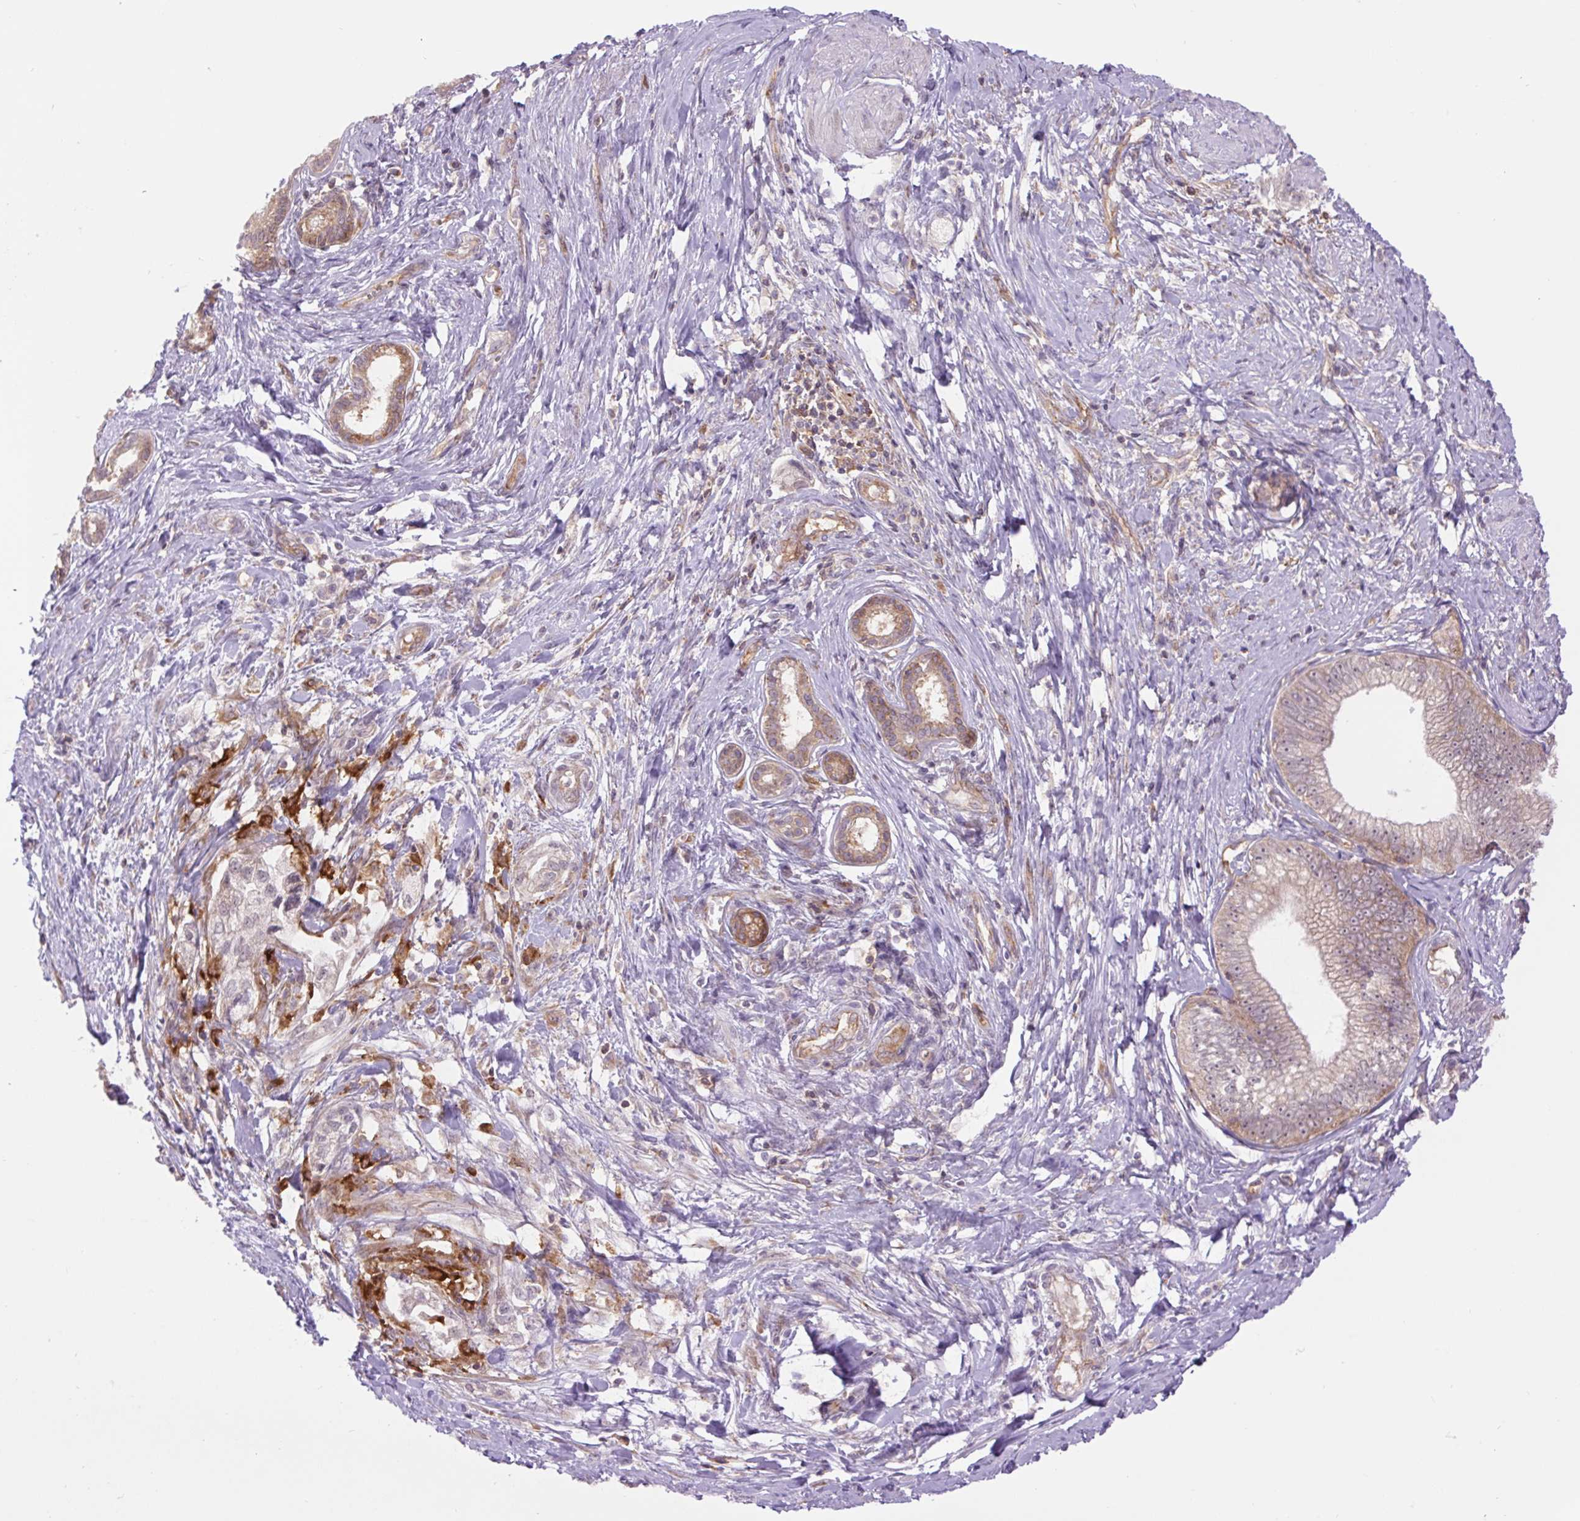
{"staining": {"intensity": "moderate", "quantity": "25%-75%", "location": "cytoplasmic/membranous"}, "tissue": "pancreatic cancer", "cell_type": "Tumor cells", "image_type": "cancer", "snomed": [{"axis": "morphology", "description": "Adenocarcinoma, NOS"}, {"axis": "topography", "description": "Pancreas"}], "caption": "Immunohistochemical staining of pancreatic adenocarcinoma displays moderate cytoplasmic/membranous protein positivity in approximately 25%-75% of tumor cells.", "gene": "MINK1", "patient": {"sex": "male", "age": 70}}